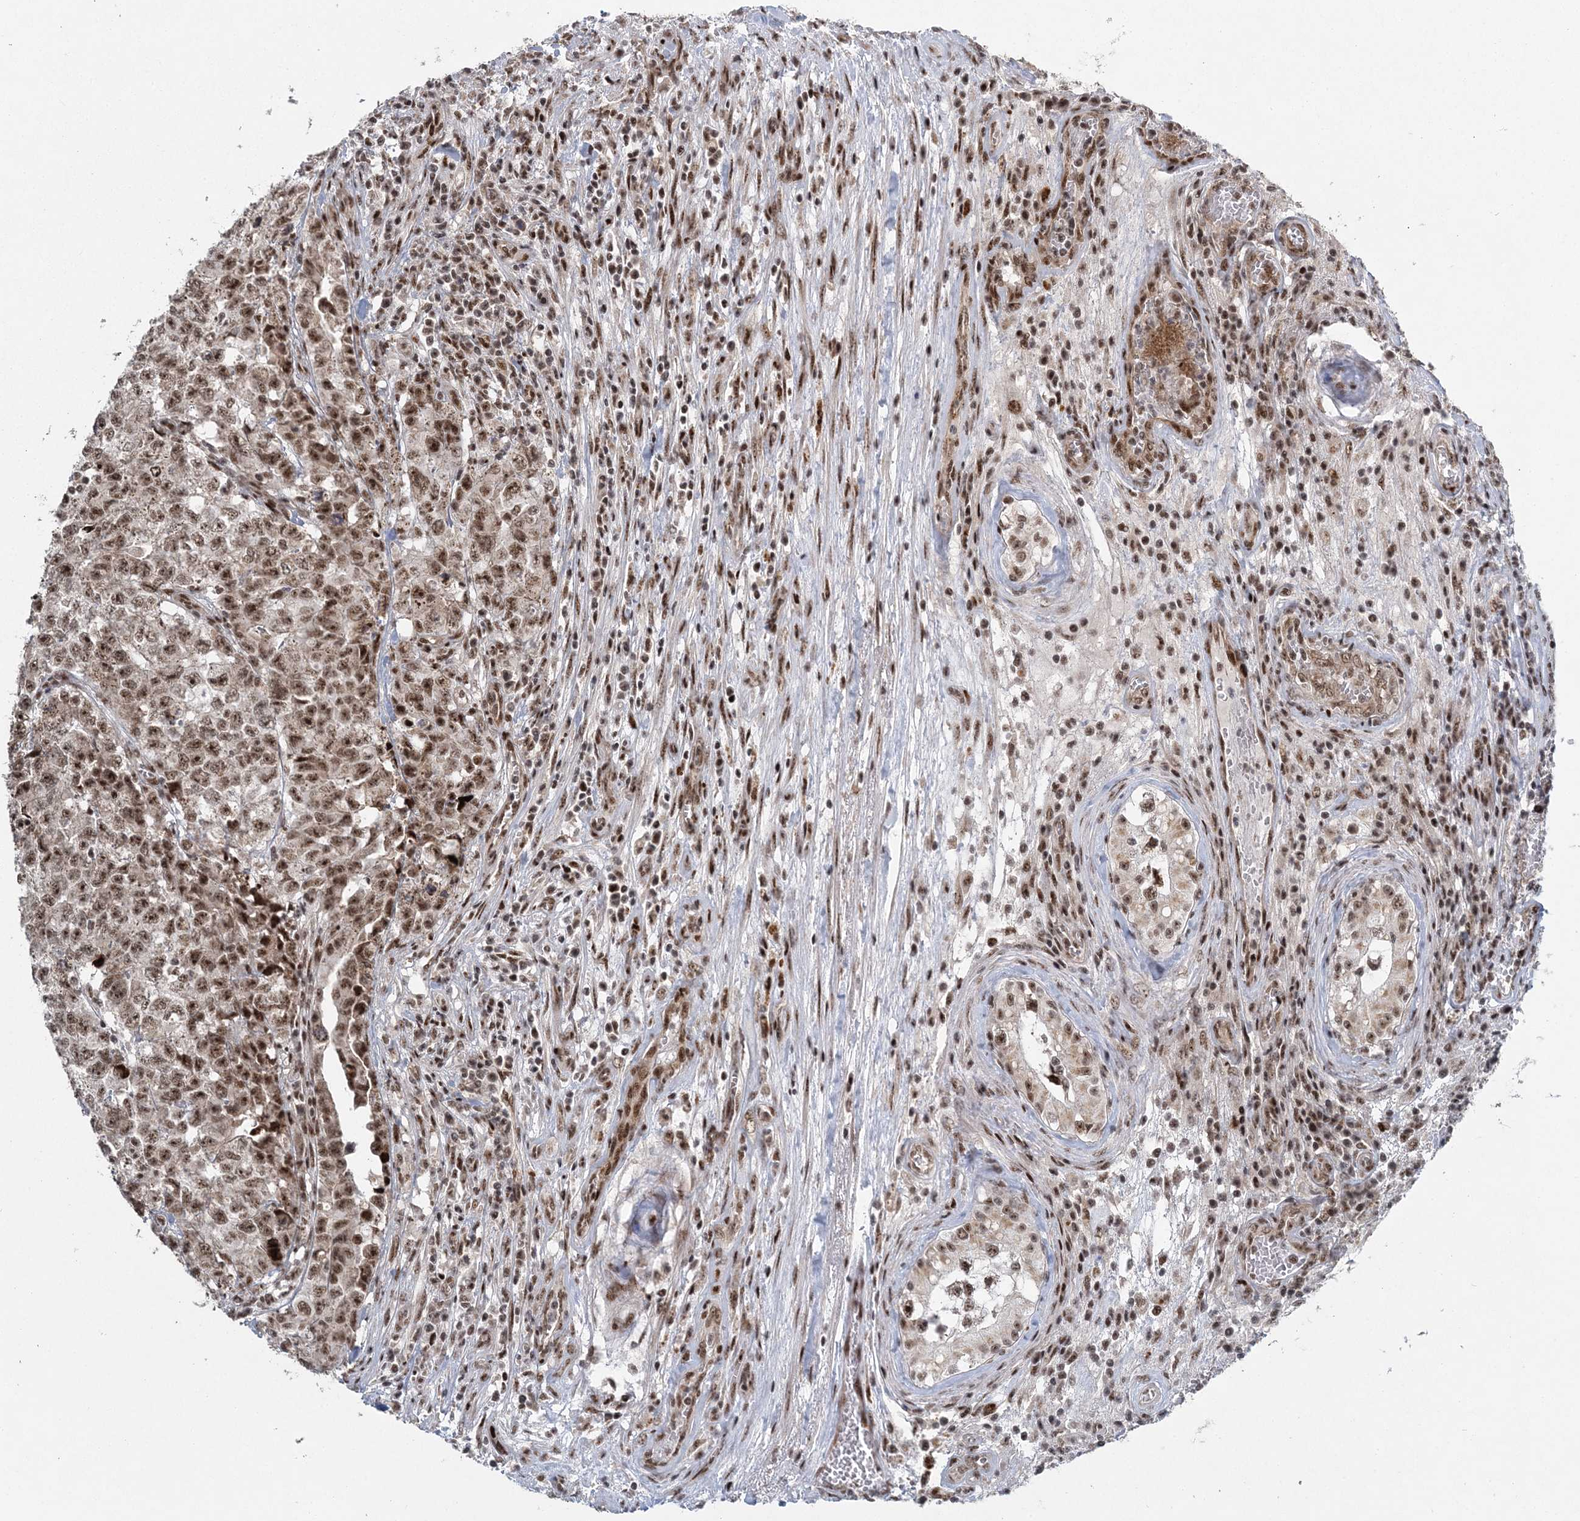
{"staining": {"intensity": "moderate", "quantity": ">75%", "location": "nuclear"}, "tissue": "testis cancer", "cell_type": "Tumor cells", "image_type": "cancer", "snomed": [{"axis": "morphology", "description": "Carcinoma, Embryonal, NOS"}, {"axis": "topography", "description": "Testis"}], "caption": "The micrograph exhibits a brown stain indicating the presence of a protein in the nuclear of tumor cells in embryonal carcinoma (testis).", "gene": "CWC22", "patient": {"sex": "male", "age": 28}}